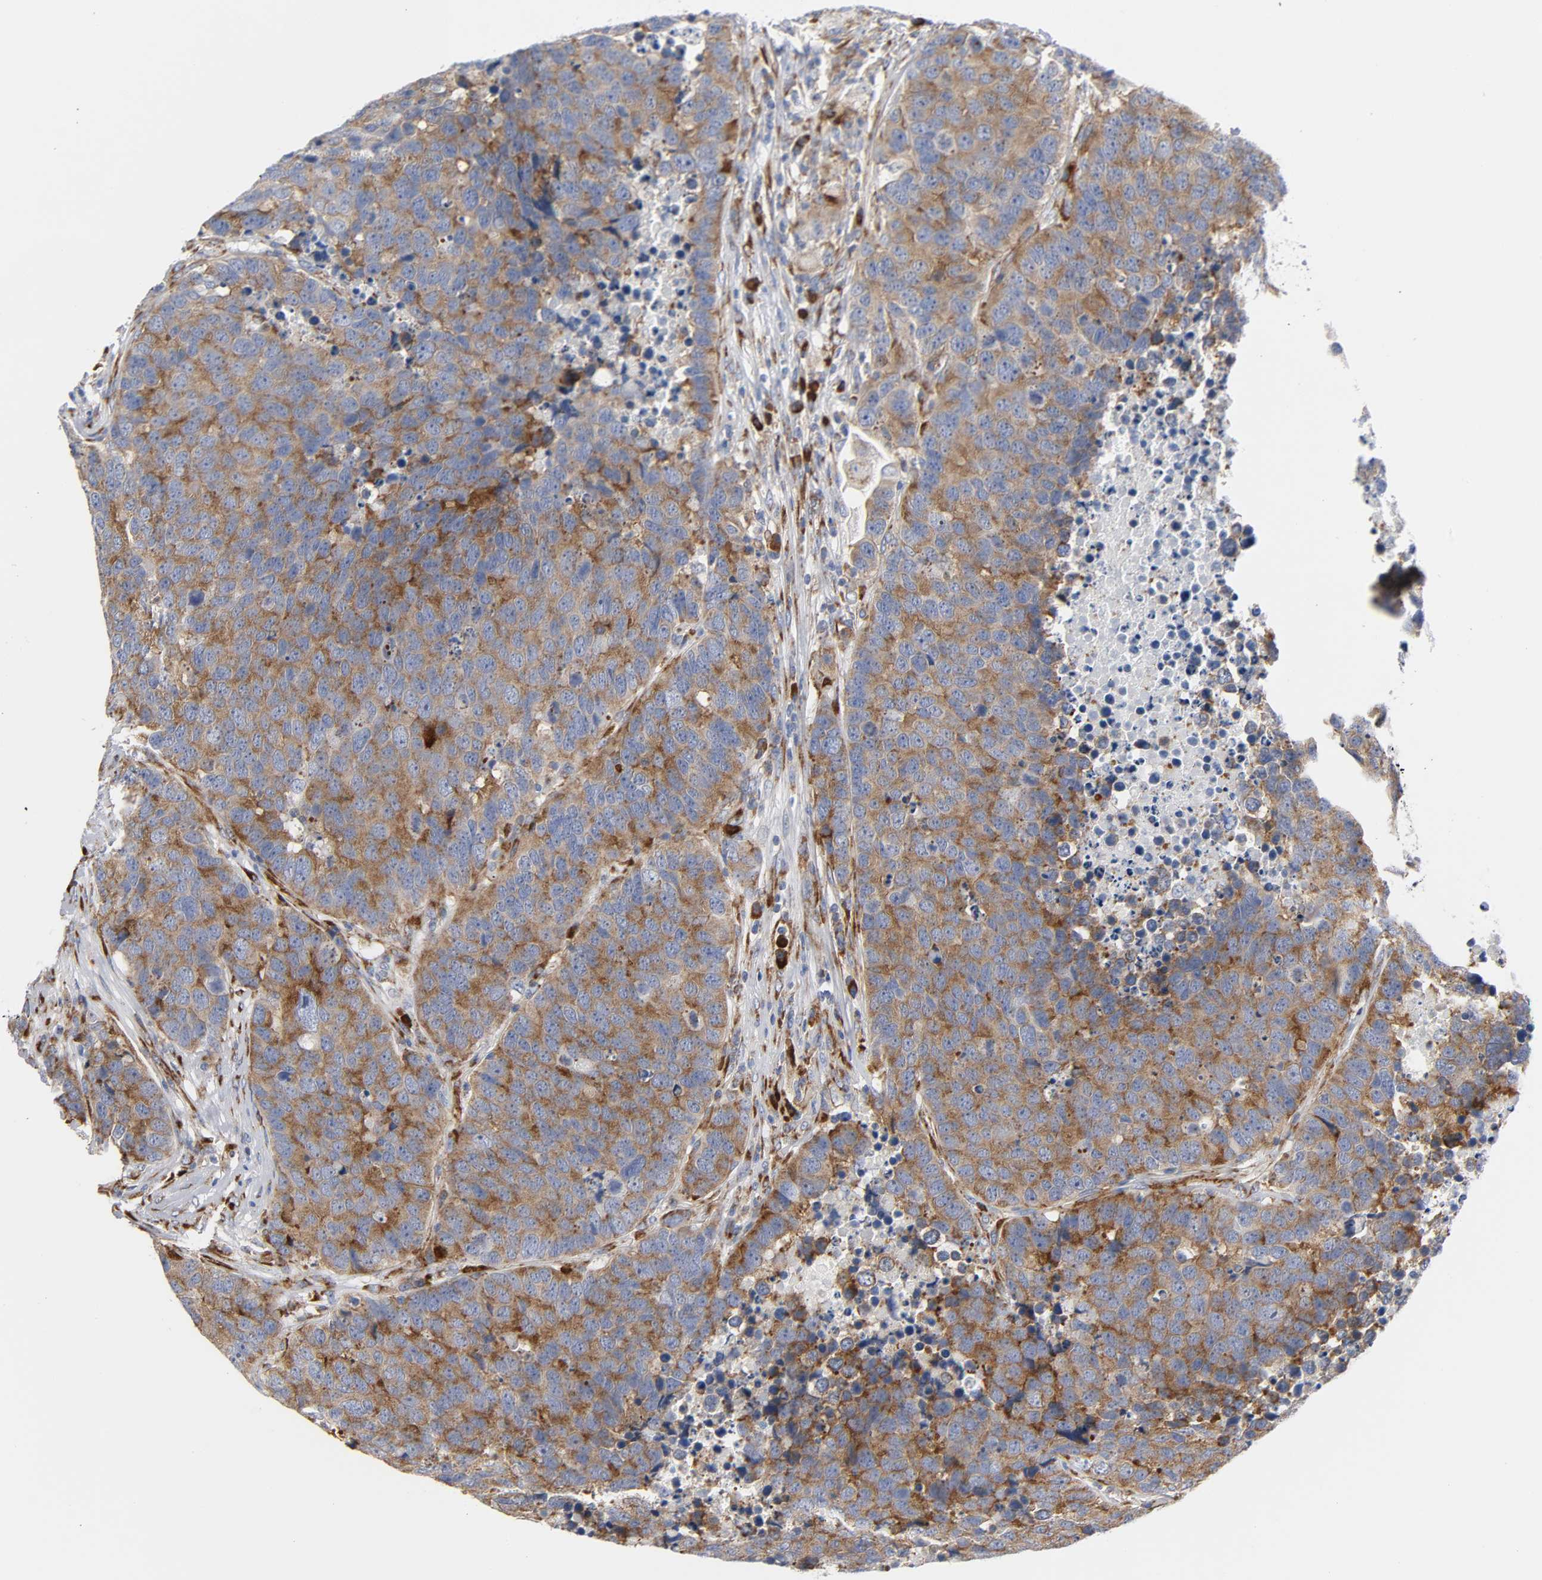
{"staining": {"intensity": "strong", "quantity": ">75%", "location": "cytoplasmic/membranous"}, "tissue": "carcinoid", "cell_type": "Tumor cells", "image_type": "cancer", "snomed": [{"axis": "morphology", "description": "Carcinoid, malignant, NOS"}, {"axis": "topography", "description": "Lung"}], "caption": "There is high levels of strong cytoplasmic/membranous positivity in tumor cells of carcinoid (malignant), as demonstrated by immunohistochemical staining (brown color).", "gene": "REL", "patient": {"sex": "male", "age": 60}}